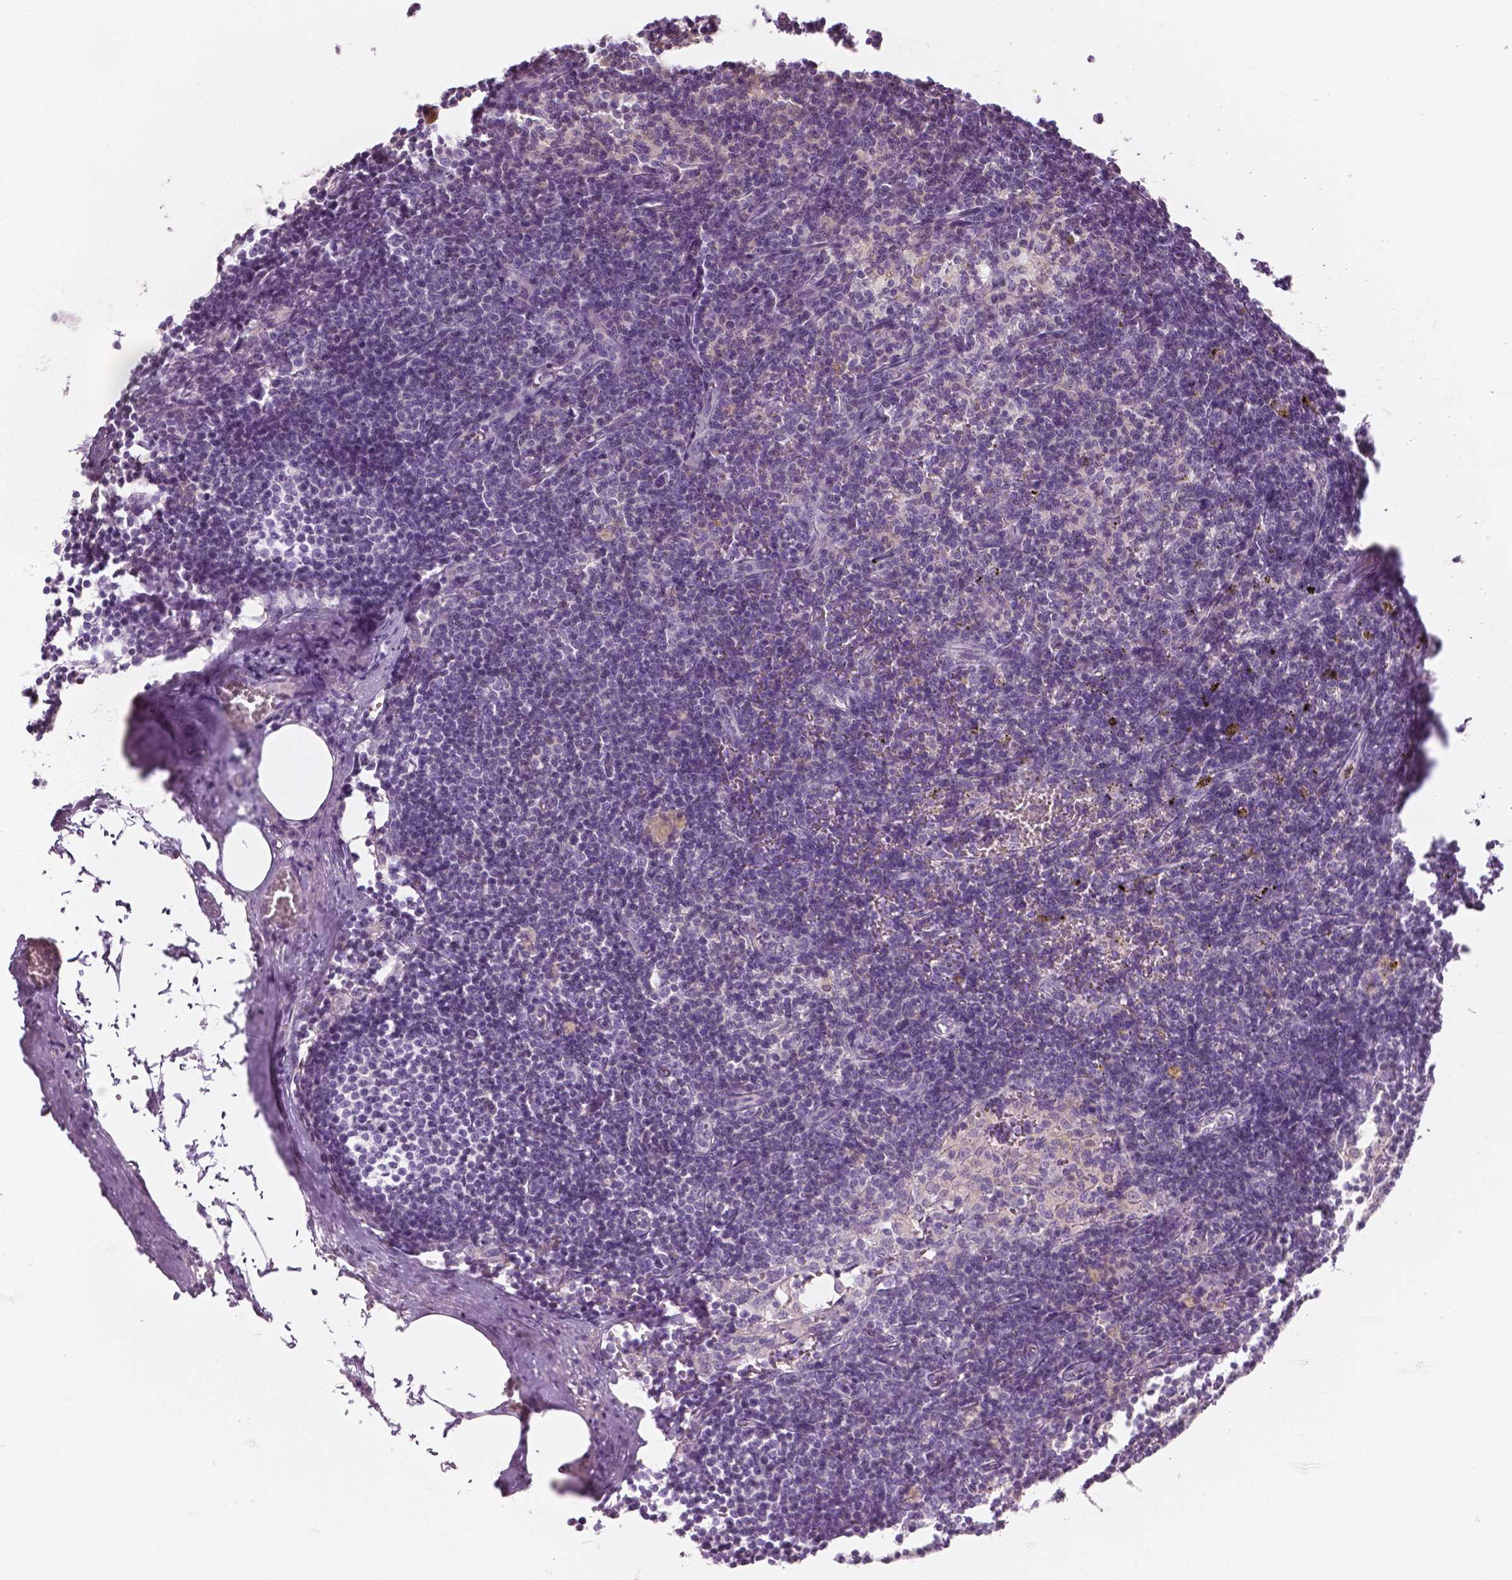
{"staining": {"intensity": "negative", "quantity": "none", "location": "none"}, "tissue": "lymph node", "cell_type": "Germinal center cells", "image_type": "normal", "snomed": [{"axis": "morphology", "description": "Normal tissue, NOS"}, {"axis": "topography", "description": "Lymph node"}], "caption": "DAB immunohistochemical staining of benign lymph node displays no significant staining in germinal center cells. The staining was performed using DAB to visualize the protein expression in brown, while the nuclei were stained in blue with hematoxylin (Magnification: 20x).", "gene": "GALM", "patient": {"sex": "female", "age": 69}}